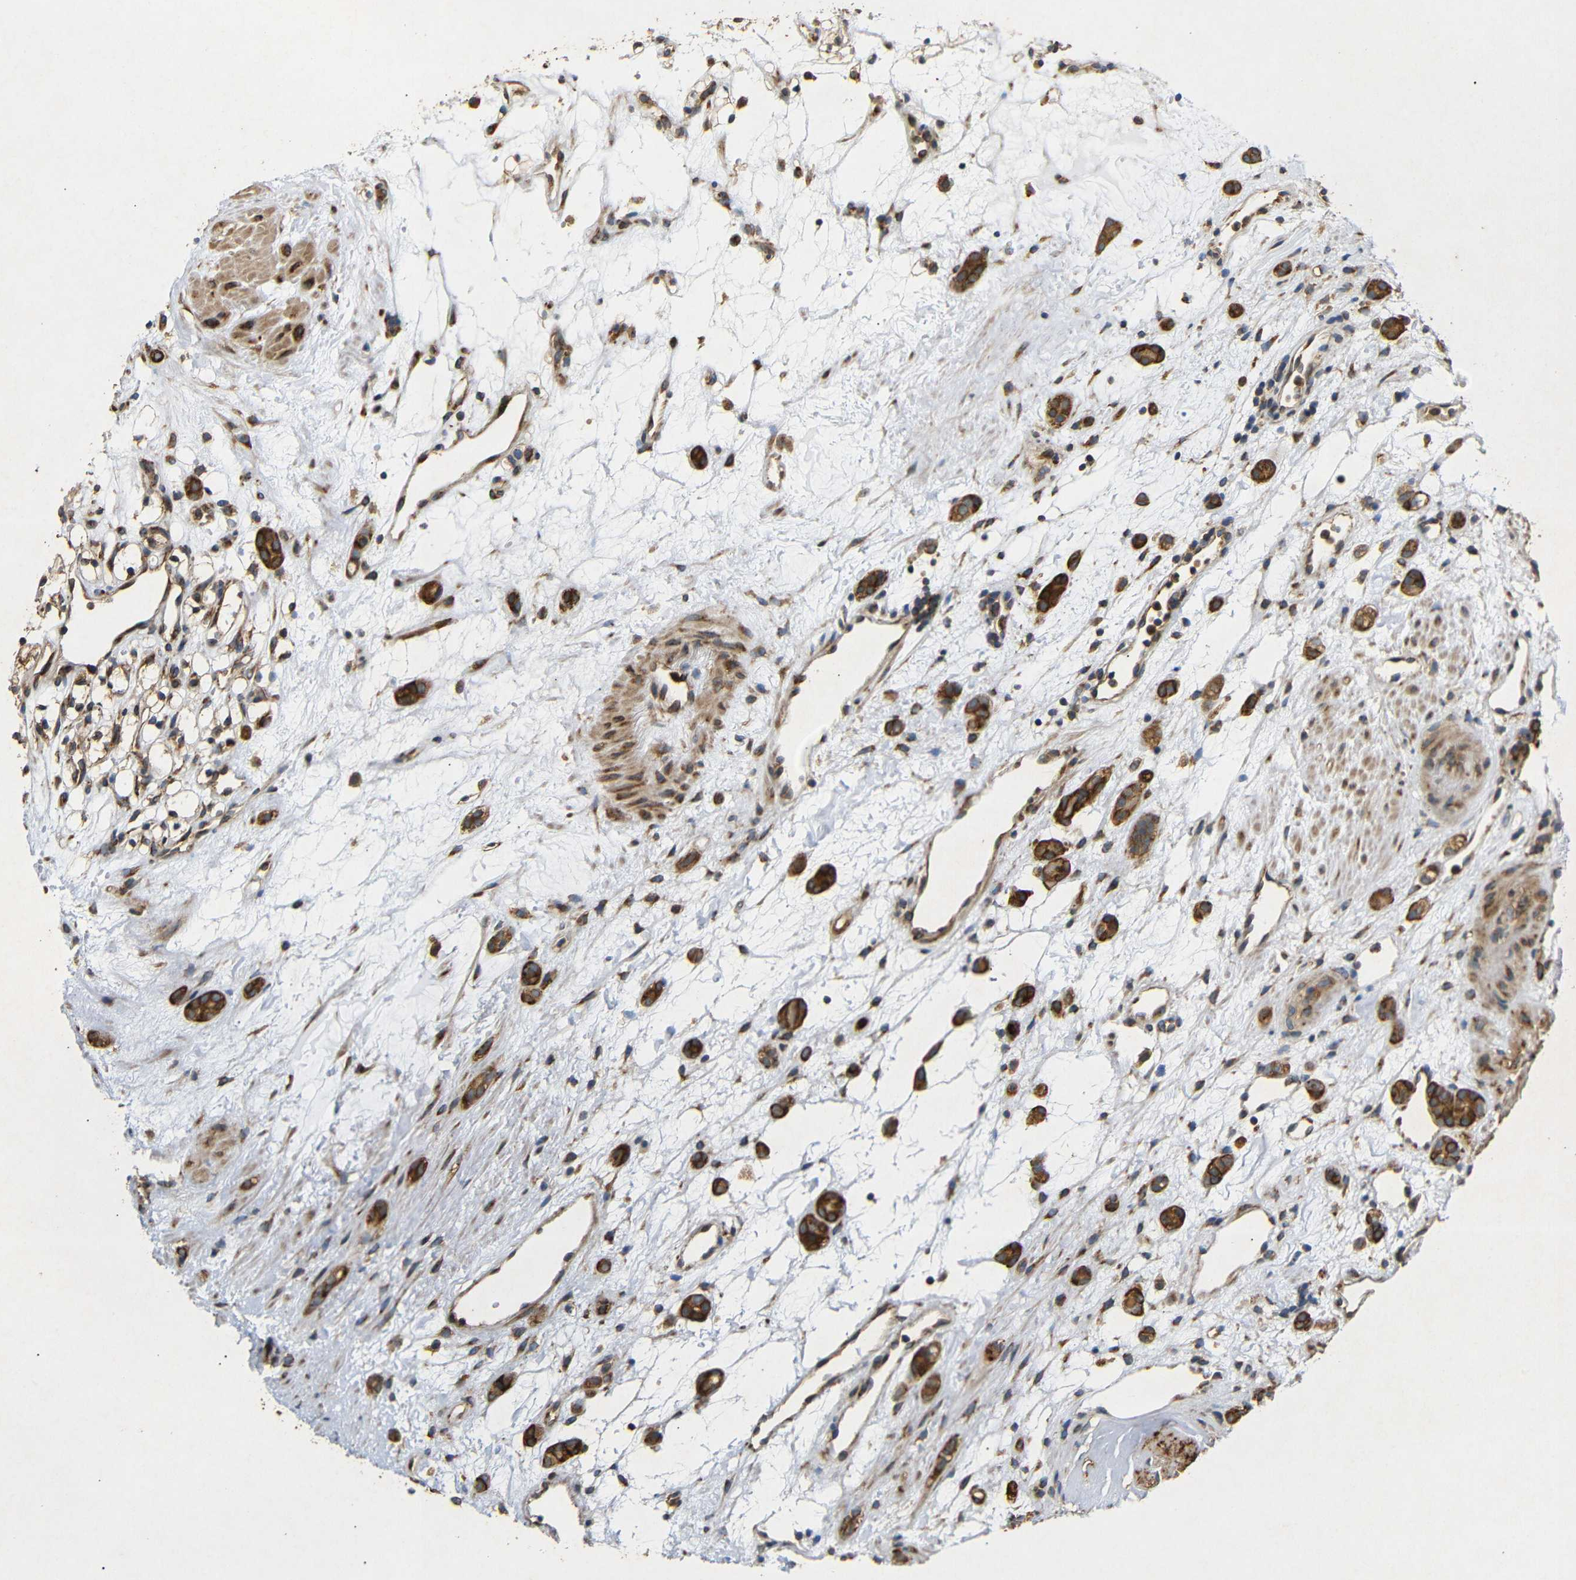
{"staining": {"intensity": "strong", "quantity": ">75%", "location": "cytoplasmic/membranous"}, "tissue": "renal cancer", "cell_type": "Tumor cells", "image_type": "cancer", "snomed": [{"axis": "morphology", "description": "Adenocarcinoma, NOS"}, {"axis": "topography", "description": "Kidney"}], "caption": "Approximately >75% of tumor cells in adenocarcinoma (renal) display strong cytoplasmic/membranous protein staining as visualized by brown immunohistochemical staining.", "gene": "BTF3", "patient": {"sex": "female", "age": 60}}